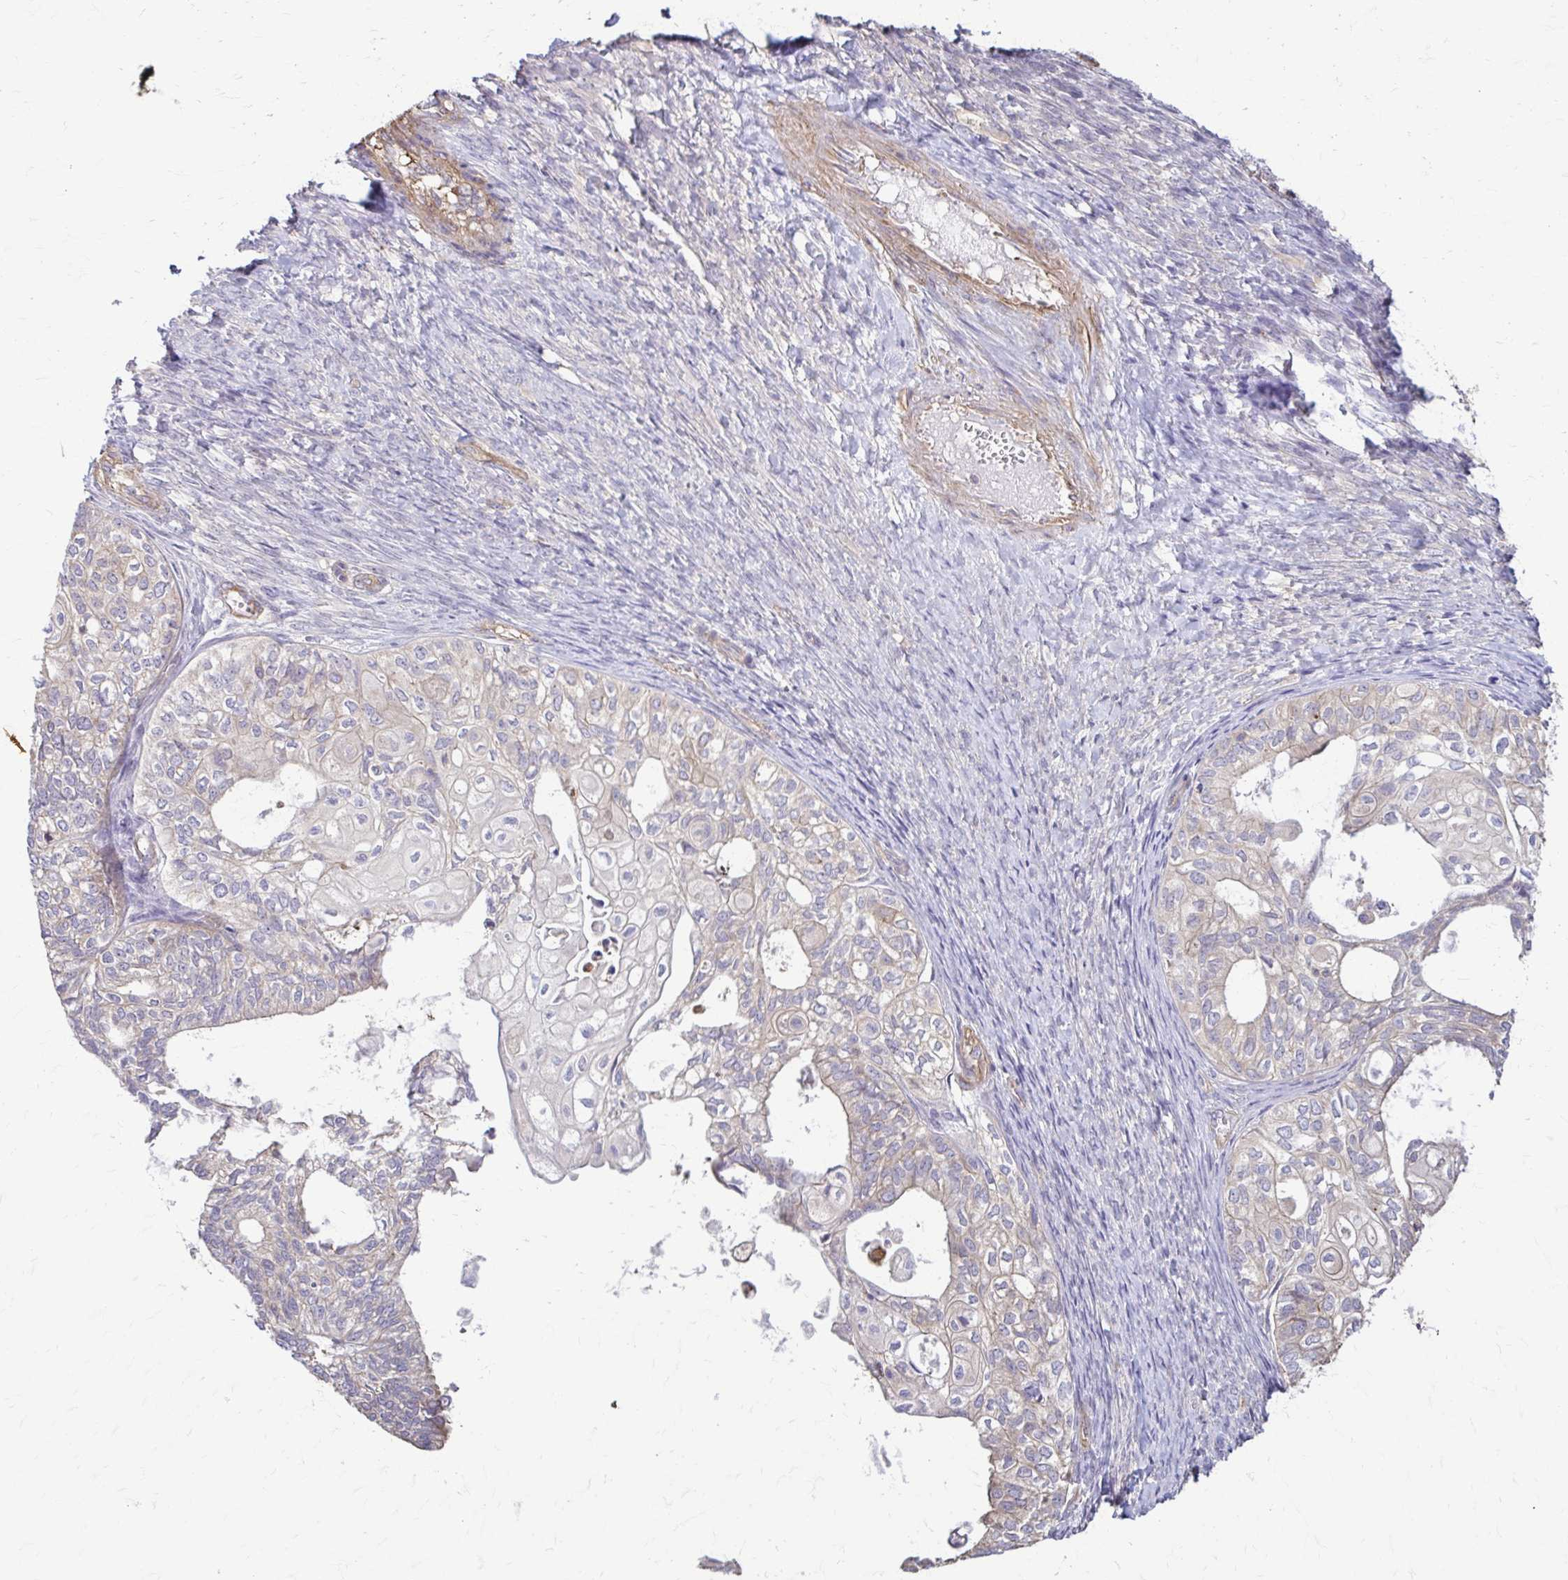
{"staining": {"intensity": "negative", "quantity": "none", "location": "none"}, "tissue": "ovarian cancer", "cell_type": "Tumor cells", "image_type": "cancer", "snomed": [{"axis": "morphology", "description": "Carcinoma, endometroid"}, {"axis": "topography", "description": "Ovary"}], "caption": "Tumor cells are negative for protein expression in human ovarian cancer. Nuclei are stained in blue.", "gene": "DSP", "patient": {"sex": "female", "age": 64}}